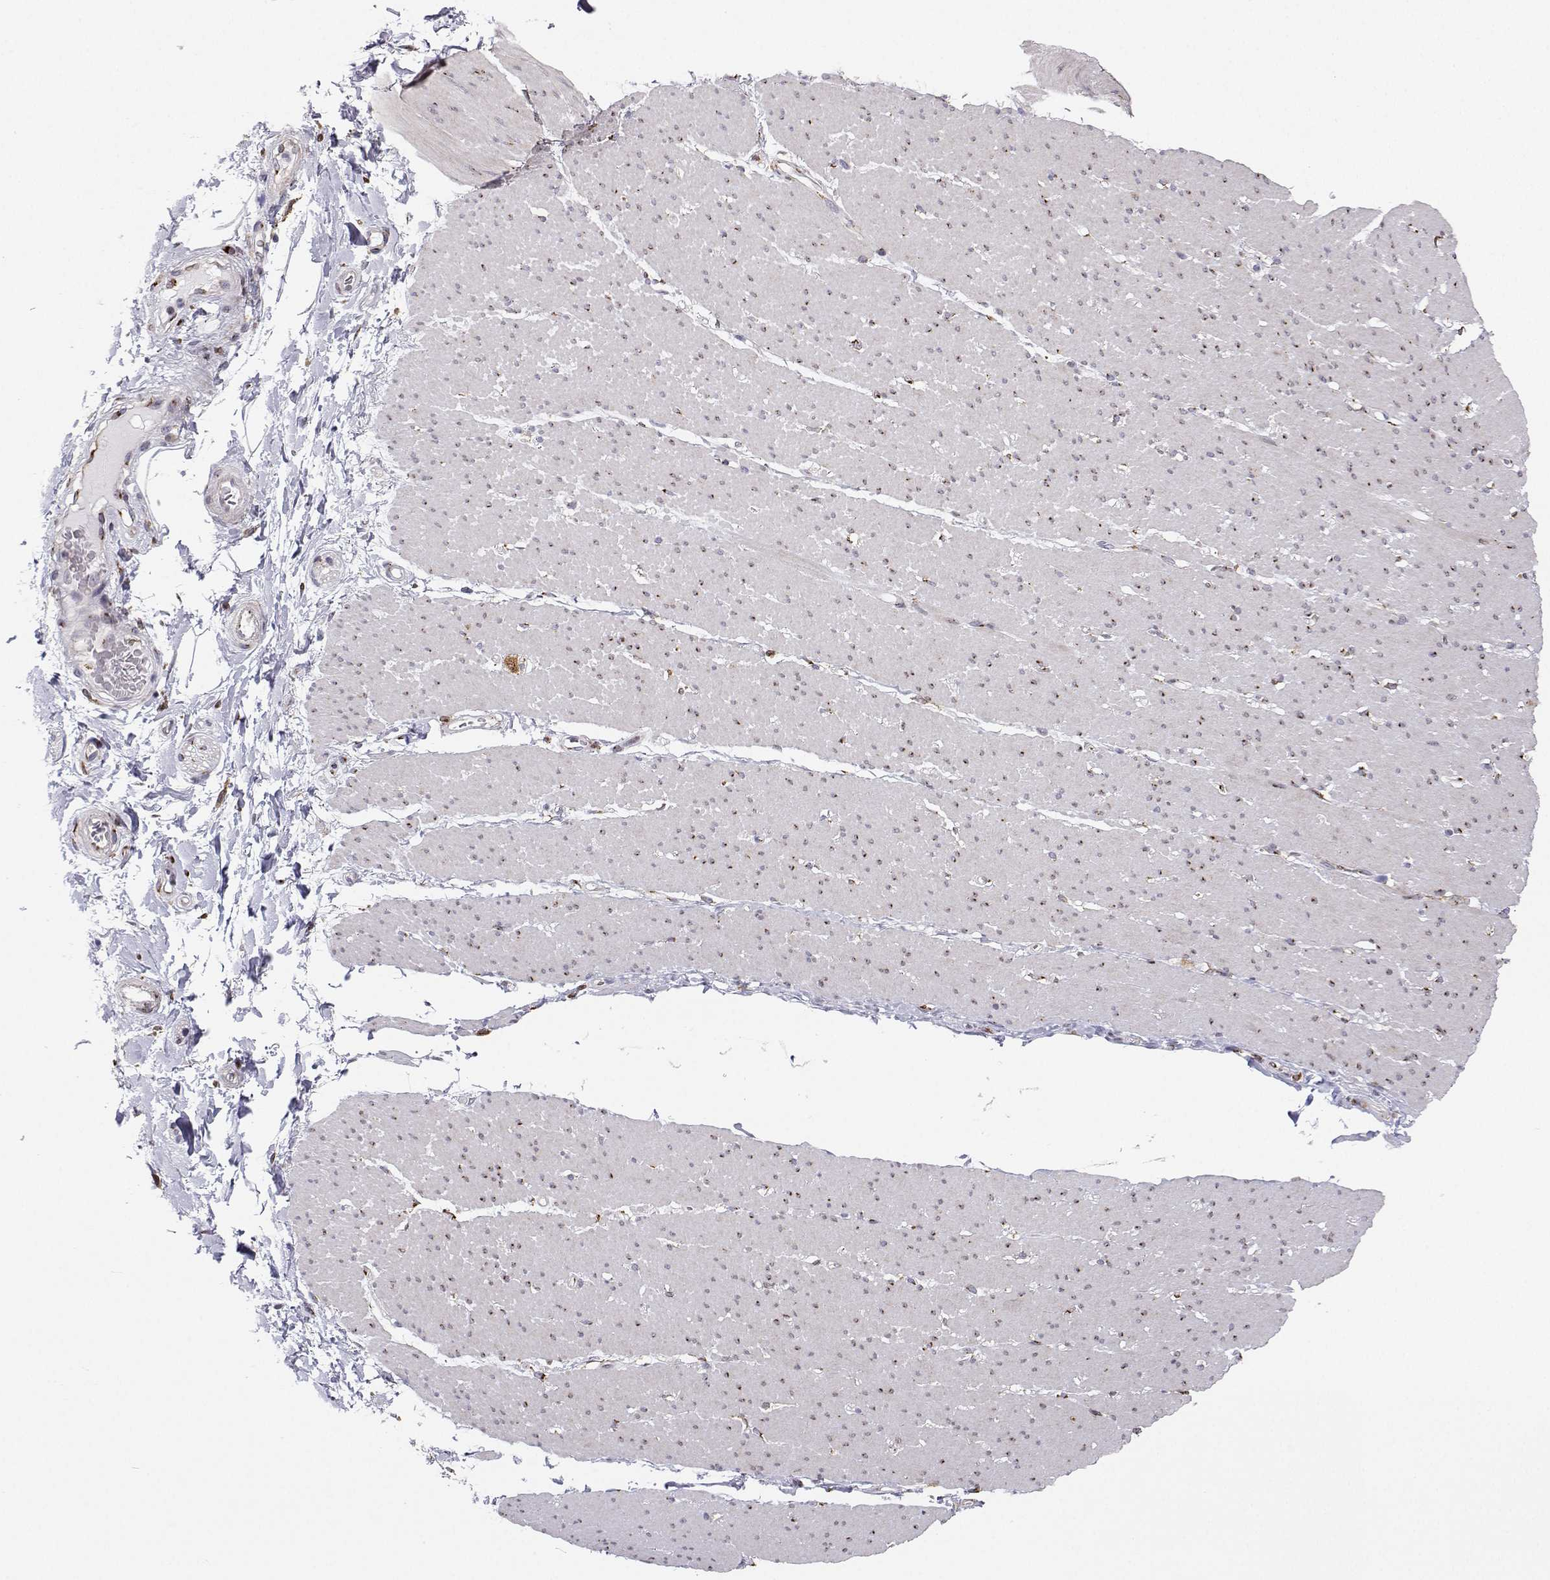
{"staining": {"intensity": "moderate", "quantity": "<25%", "location": "nuclear"}, "tissue": "smooth muscle", "cell_type": "Smooth muscle cells", "image_type": "normal", "snomed": [{"axis": "morphology", "description": "Normal tissue, NOS"}, {"axis": "topography", "description": "Smooth muscle"}, {"axis": "topography", "description": "Rectum"}], "caption": "Brown immunohistochemical staining in normal smooth muscle demonstrates moderate nuclear staining in about <25% of smooth muscle cells.", "gene": "STARD13", "patient": {"sex": "male", "age": 53}}